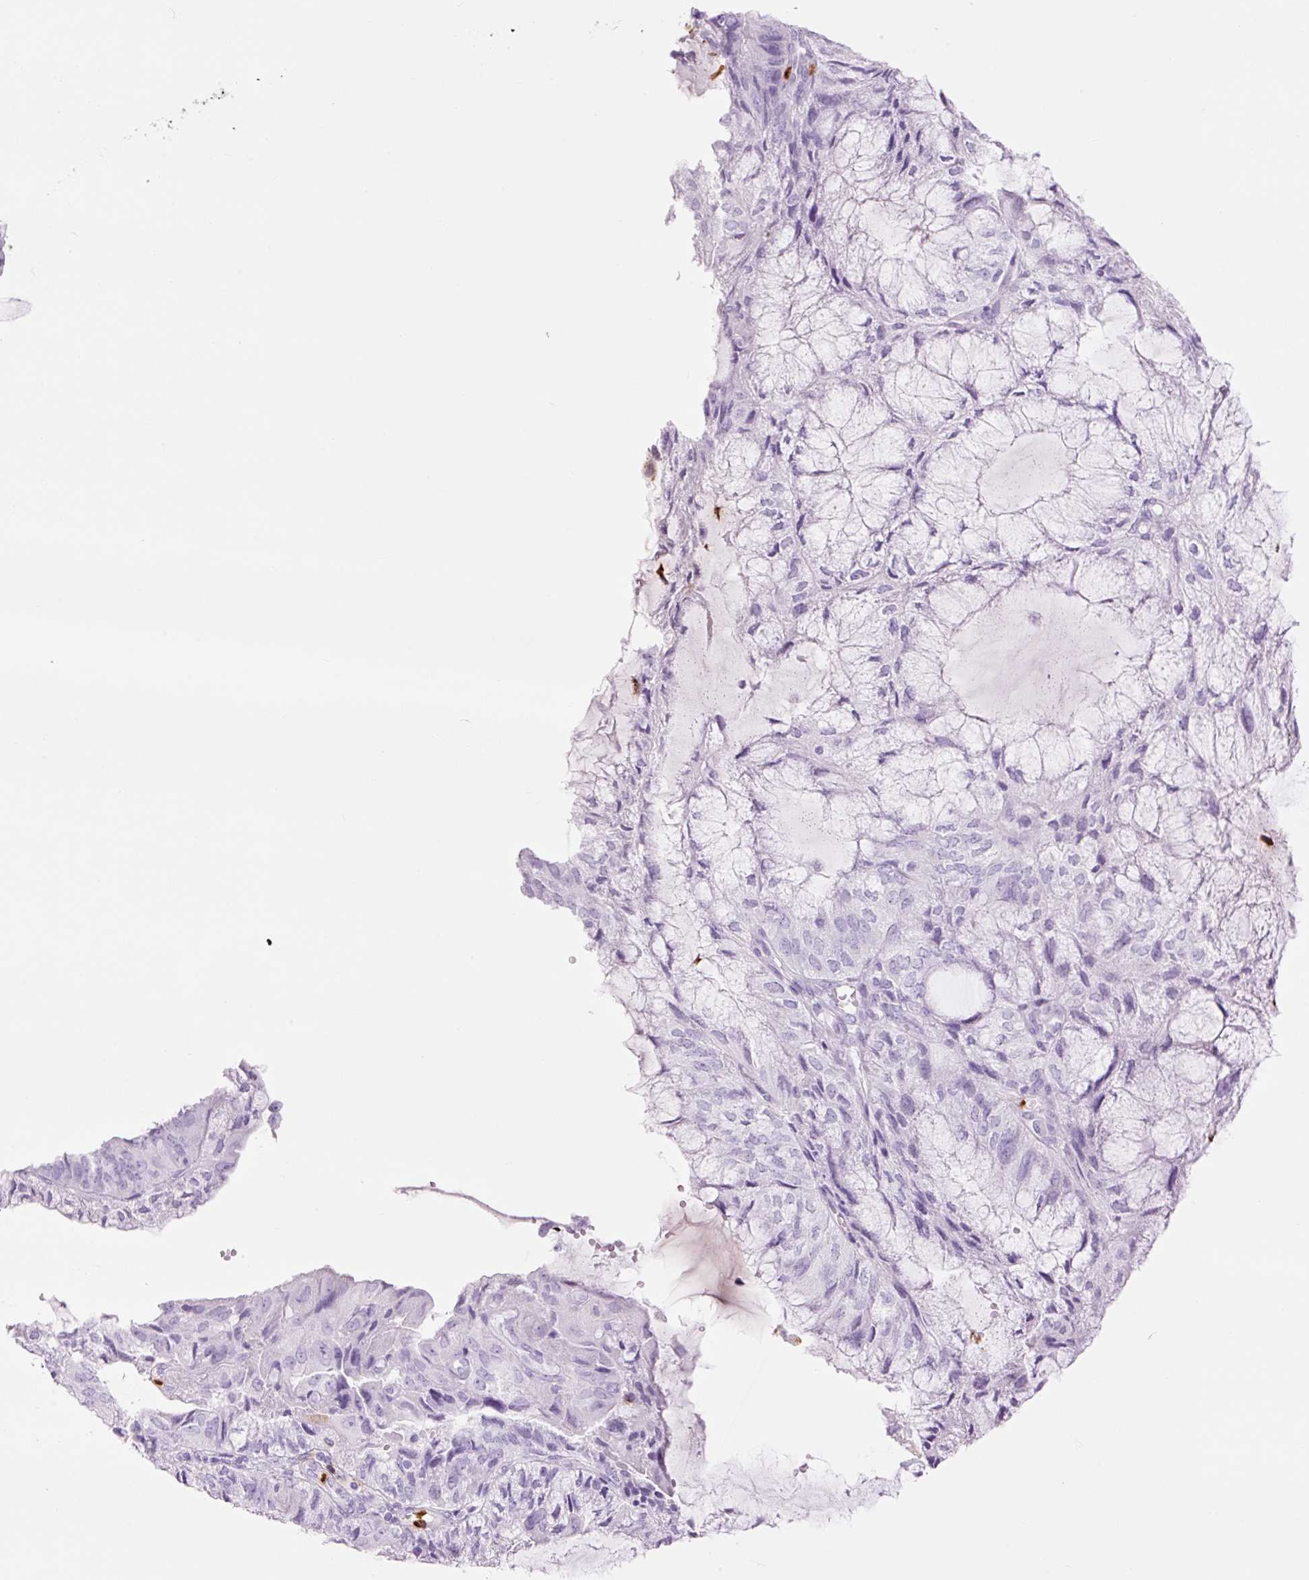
{"staining": {"intensity": "negative", "quantity": "none", "location": "none"}, "tissue": "endometrial cancer", "cell_type": "Tumor cells", "image_type": "cancer", "snomed": [{"axis": "morphology", "description": "Adenocarcinoma, NOS"}, {"axis": "topography", "description": "Endometrium"}], "caption": "Protein analysis of endometrial cancer exhibits no significant positivity in tumor cells.", "gene": "LYZ", "patient": {"sex": "female", "age": 81}}